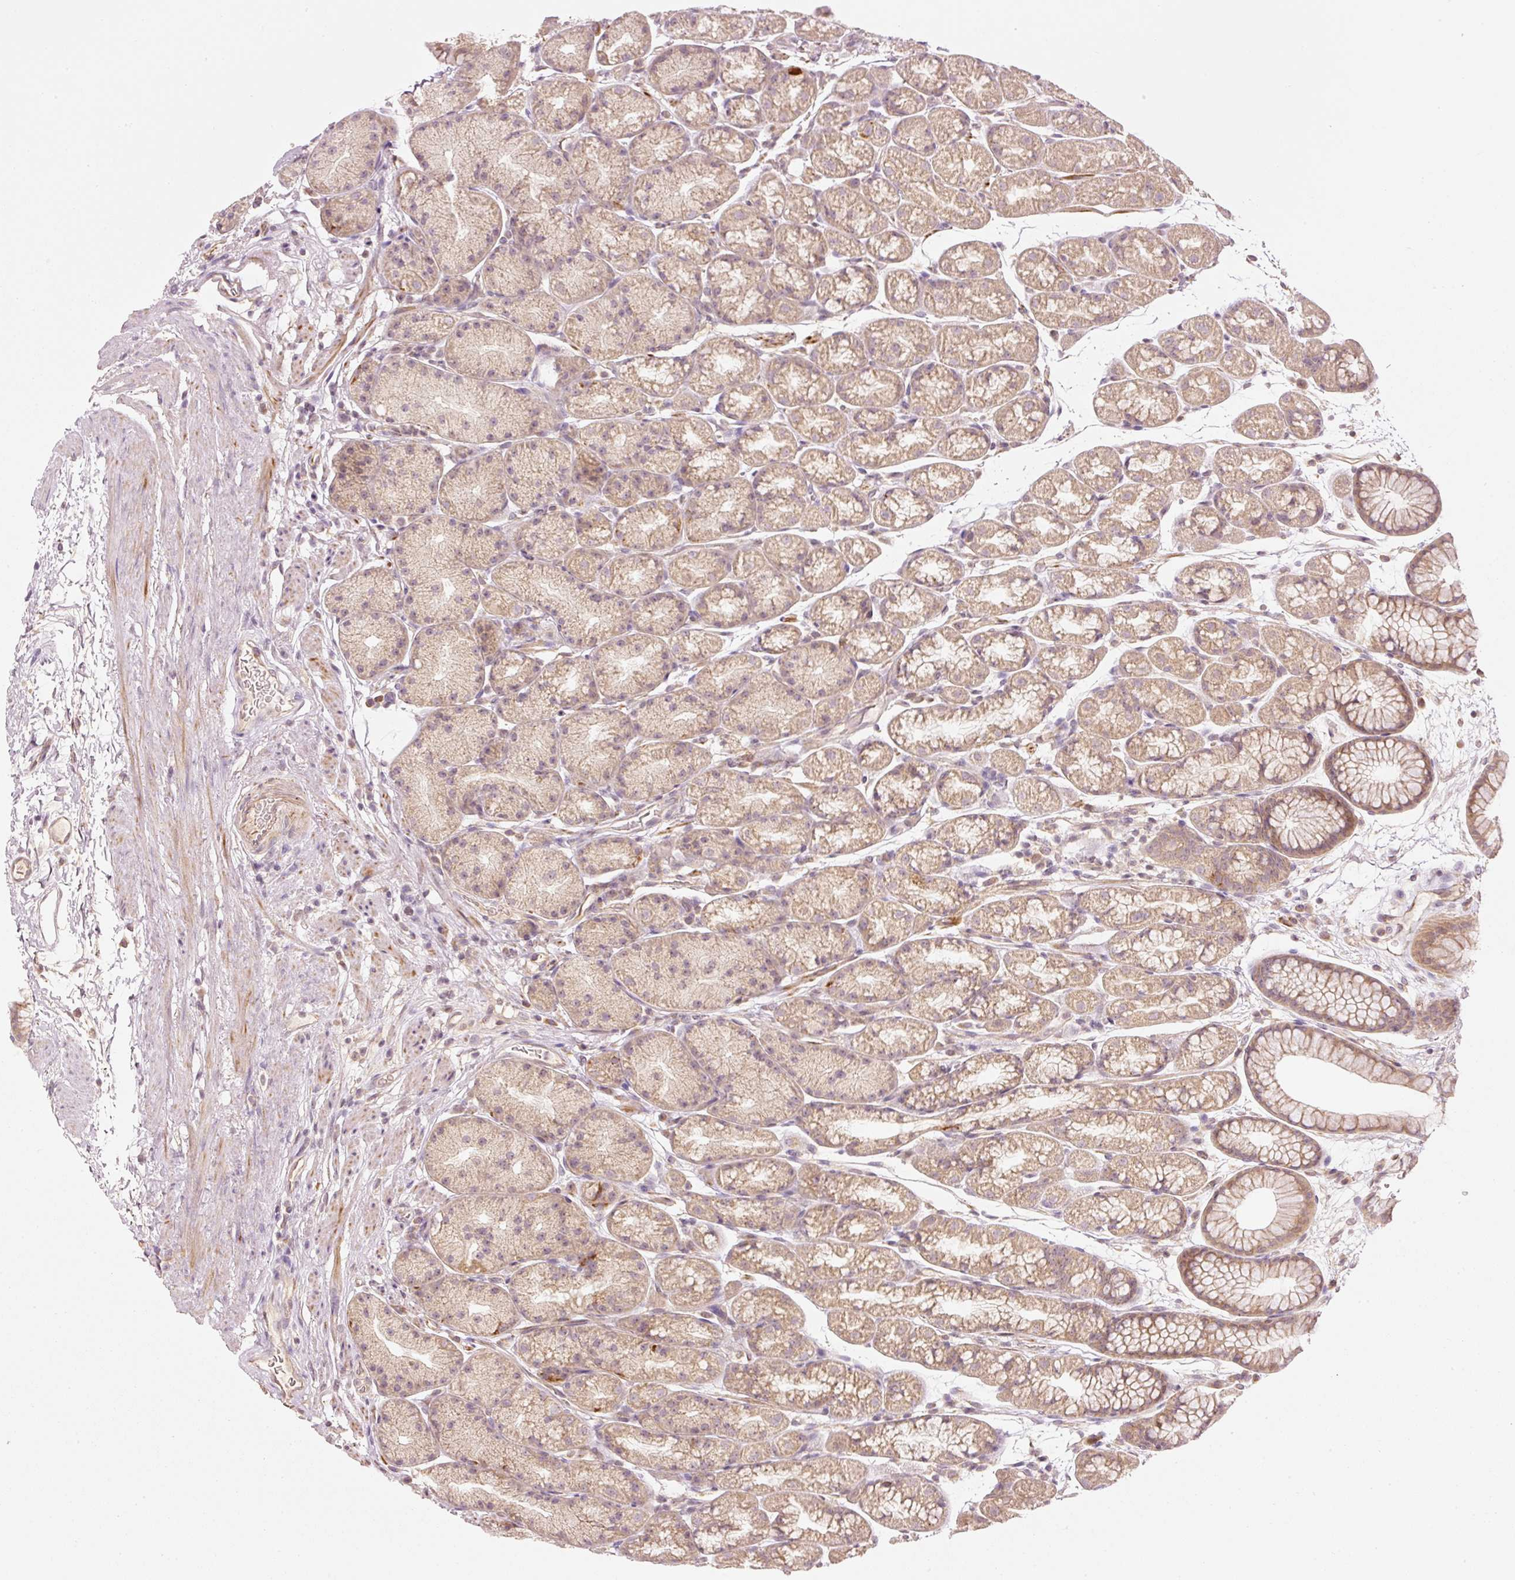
{"staining": {"intensity": "moderate", "quantity": "25%-75%", "location": "cytoplasmic/membranous"}, "tissue": "stomach", "cell_type": "Glandular cells", "image_type": "normal", "snomed": [{"axis": "morphology", "description": "Normal tissue, NOS"}, {"axis": "topography", "description": "Stomach, lower"}], "caption": "IHC of unremarkable stomach exhibits medium levels of moderate cytoplasmic/membranous staining in about 25%-75% of glandular cells.", "gene": "CDC20B", "patient": {"sex": "male", "age": 67}}